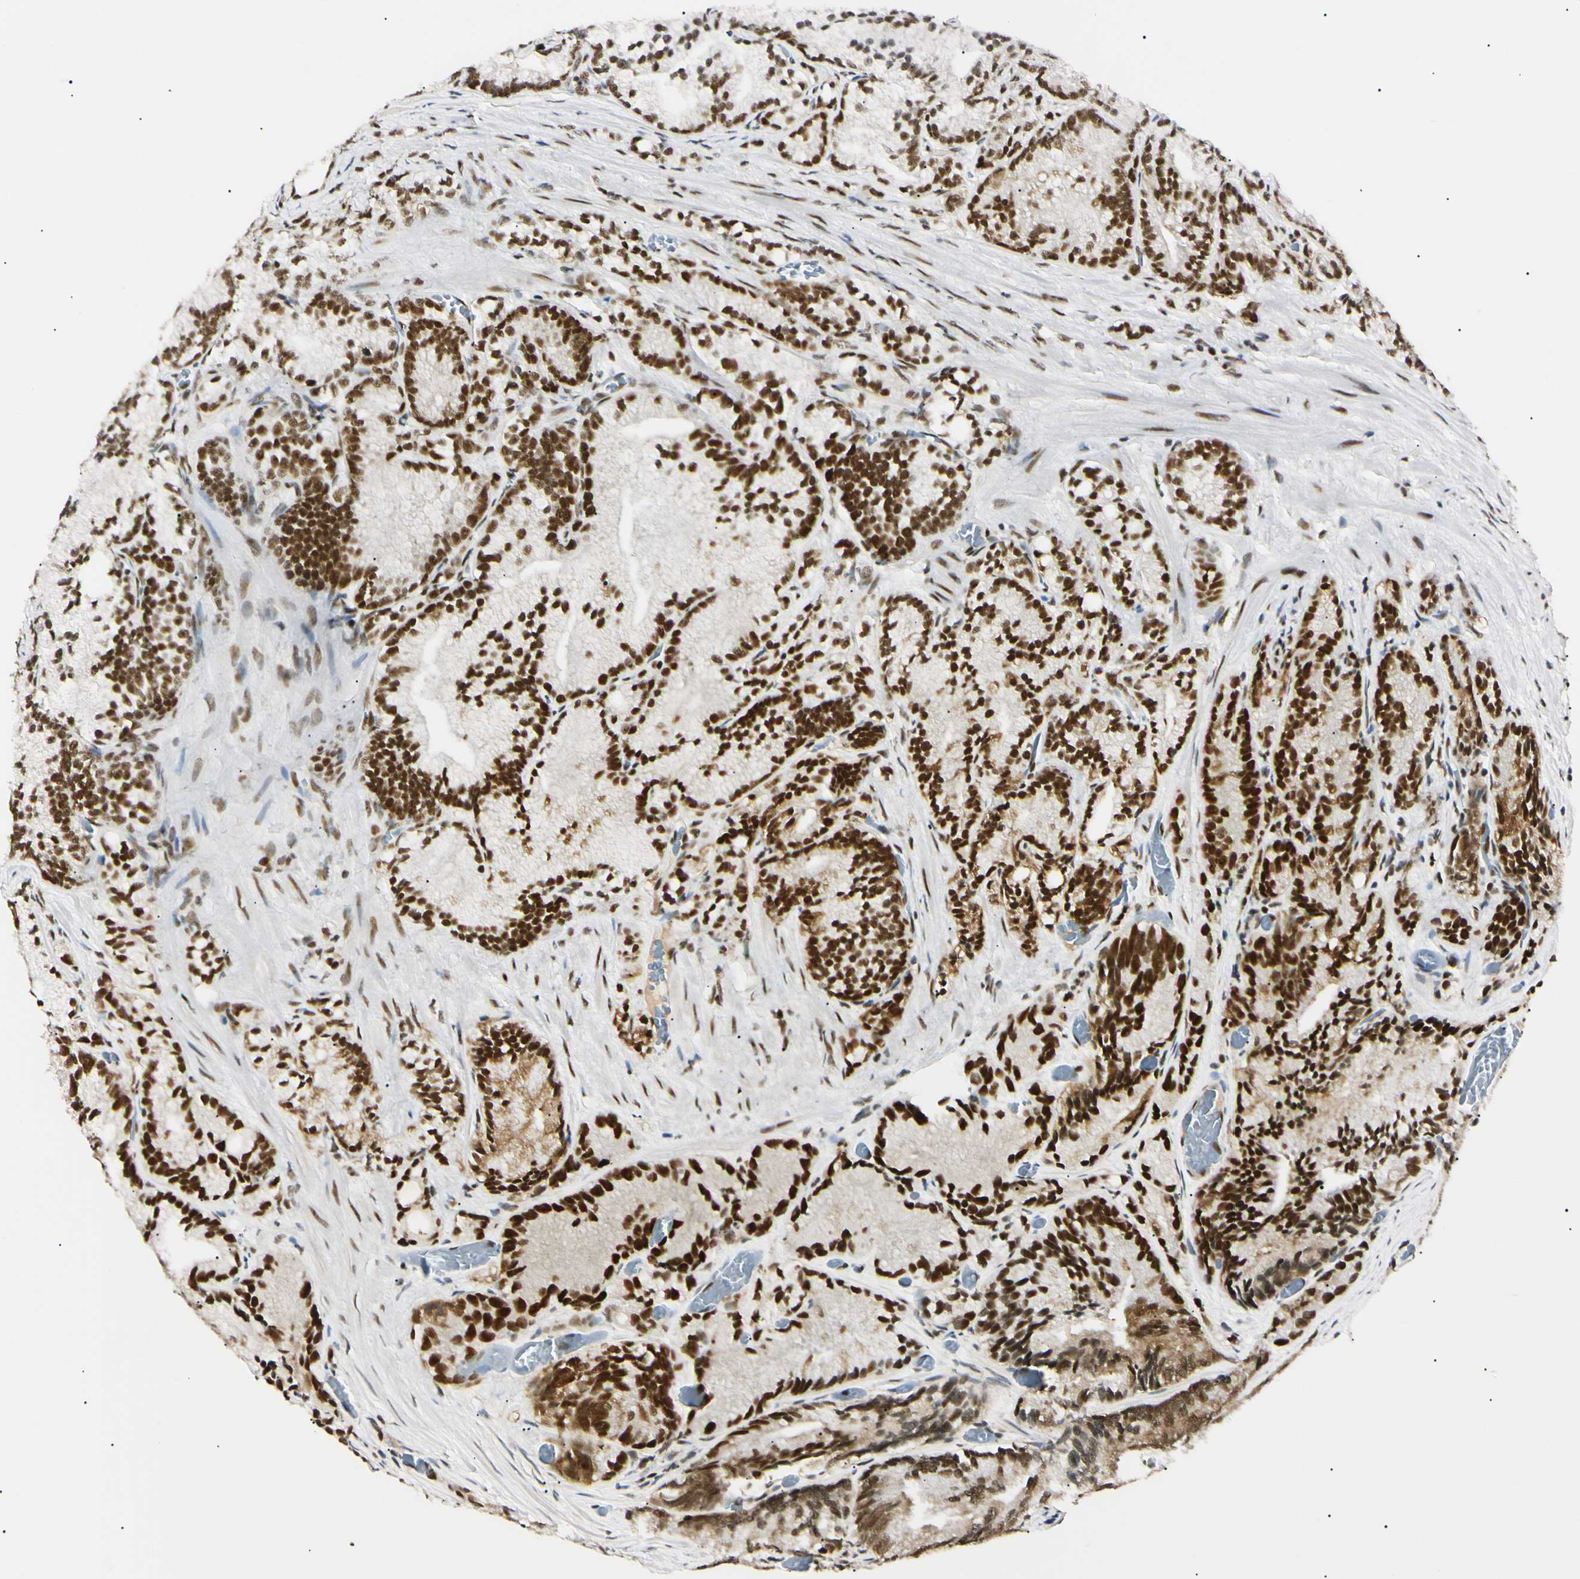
{"staining": {"intensity": "strong", "quantity": ">75%", "location": "nuclear"}, "tissue": "prostate cancer", "cell_type": "Tumor cells", "image_type": "cancer", "snomed": [{"axis": "morphology", "description": "Adenocarcinoma, Low grade"}, {"axis": "topography", "description": "Prostate"}], "caption": "Prostate low-grade adenocarcinoma was stained to show a protein in brown. There is high levels of strong nuclear expression in about >75% of tumor cells. The staining was performed using DAB, with brown indicating positive protein expression. Nuclei are stained blue with hematoxylin.", "gene": "ZNF134", "patient": {"sex": "male", "age": 89}}